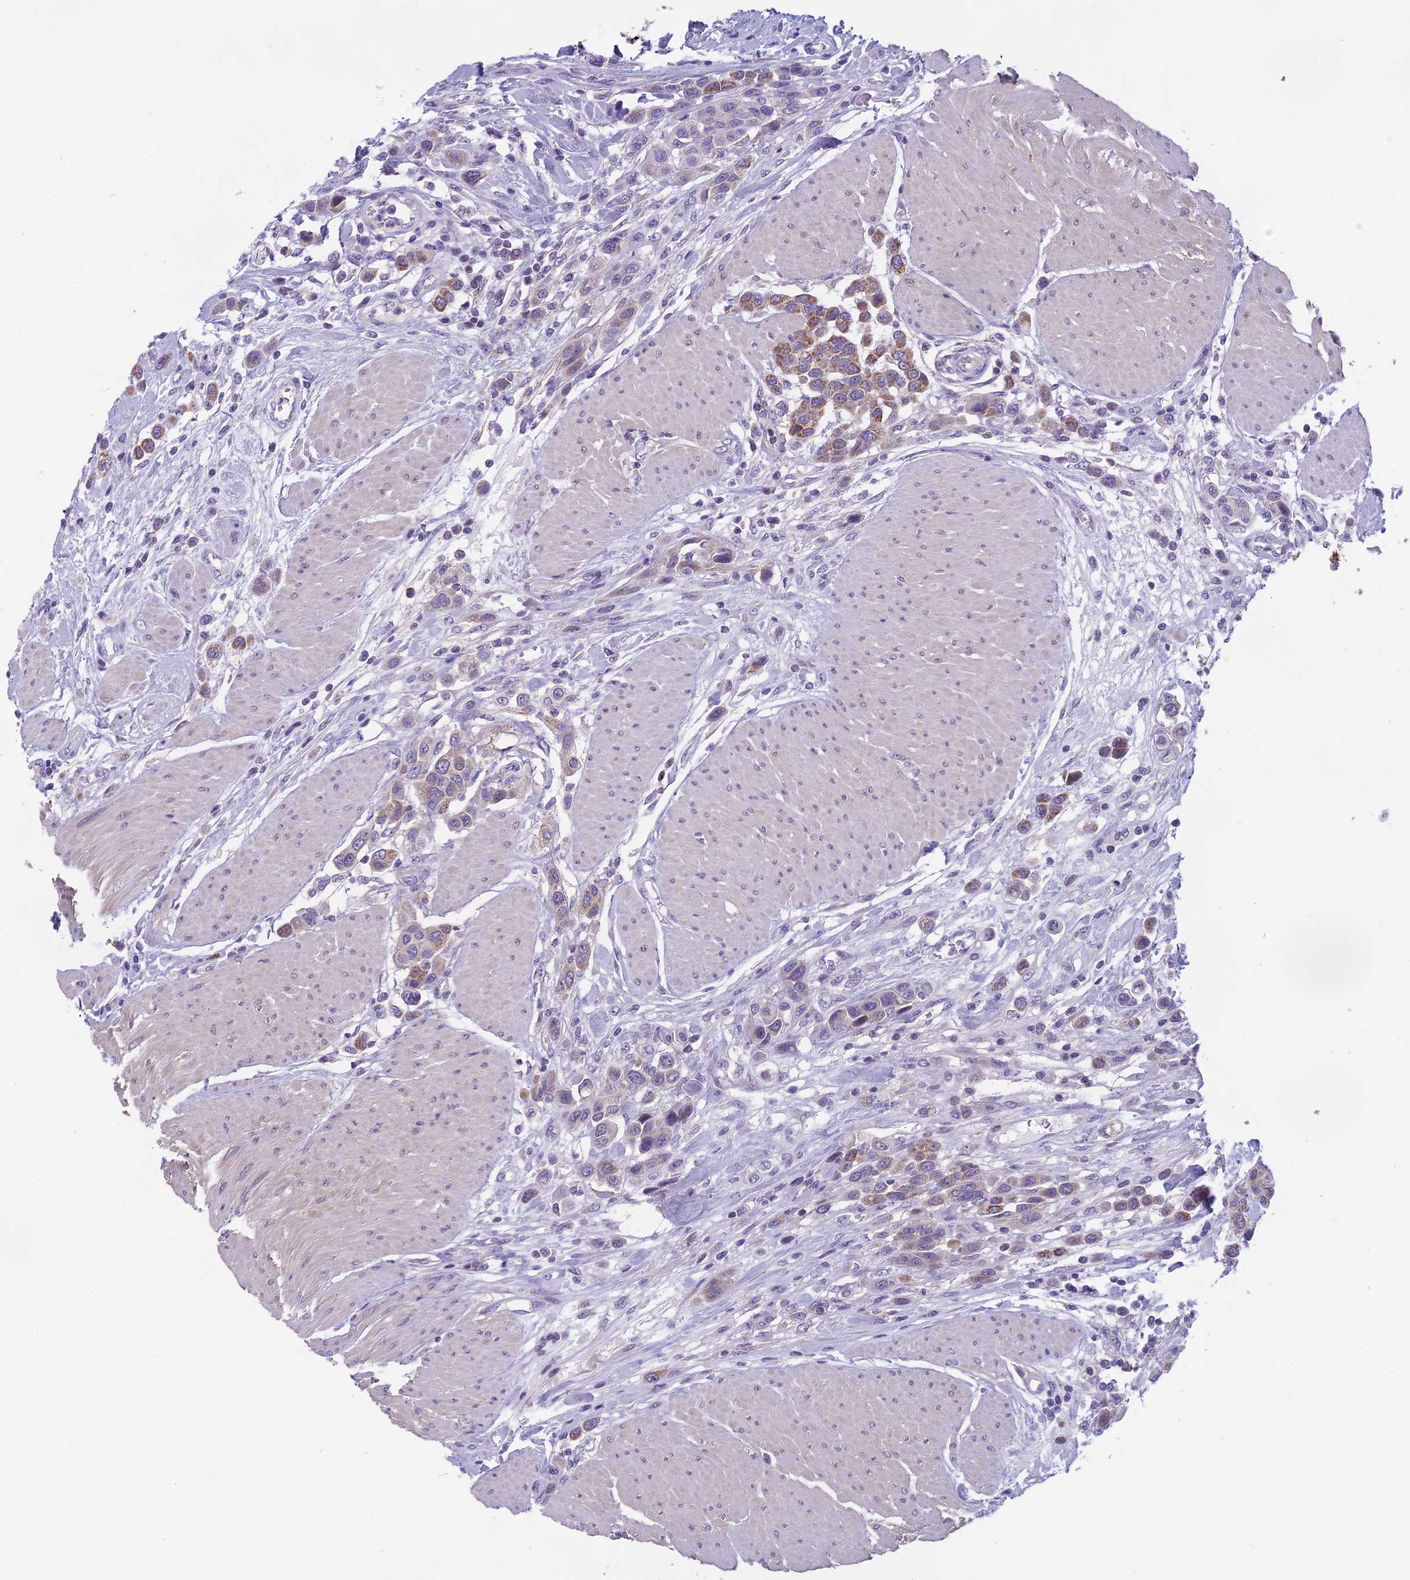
{"staining": {"intensity": "moderate", "quantity": "<25%", "location": "cytoplasmic/membranous"}, "tissue": "urothelial cancer", "cell_type": "Tumor cells", "image_type": "cancer", "snomed": [{"axis": "morphology", "description": "Urothelial carcinoma, High grade"}, {"axis": "topography", "description": "Urinary bladder"}], "caption": "The photomicrograph demonstrates staining of urothelial carcinoma (high-grade), revealing moderate cytoplasmic/membranous protein expression (brown color) within tumor cells.", "gene": "ARHGEF37", "patient": {"sex": "male", "age": 50}}